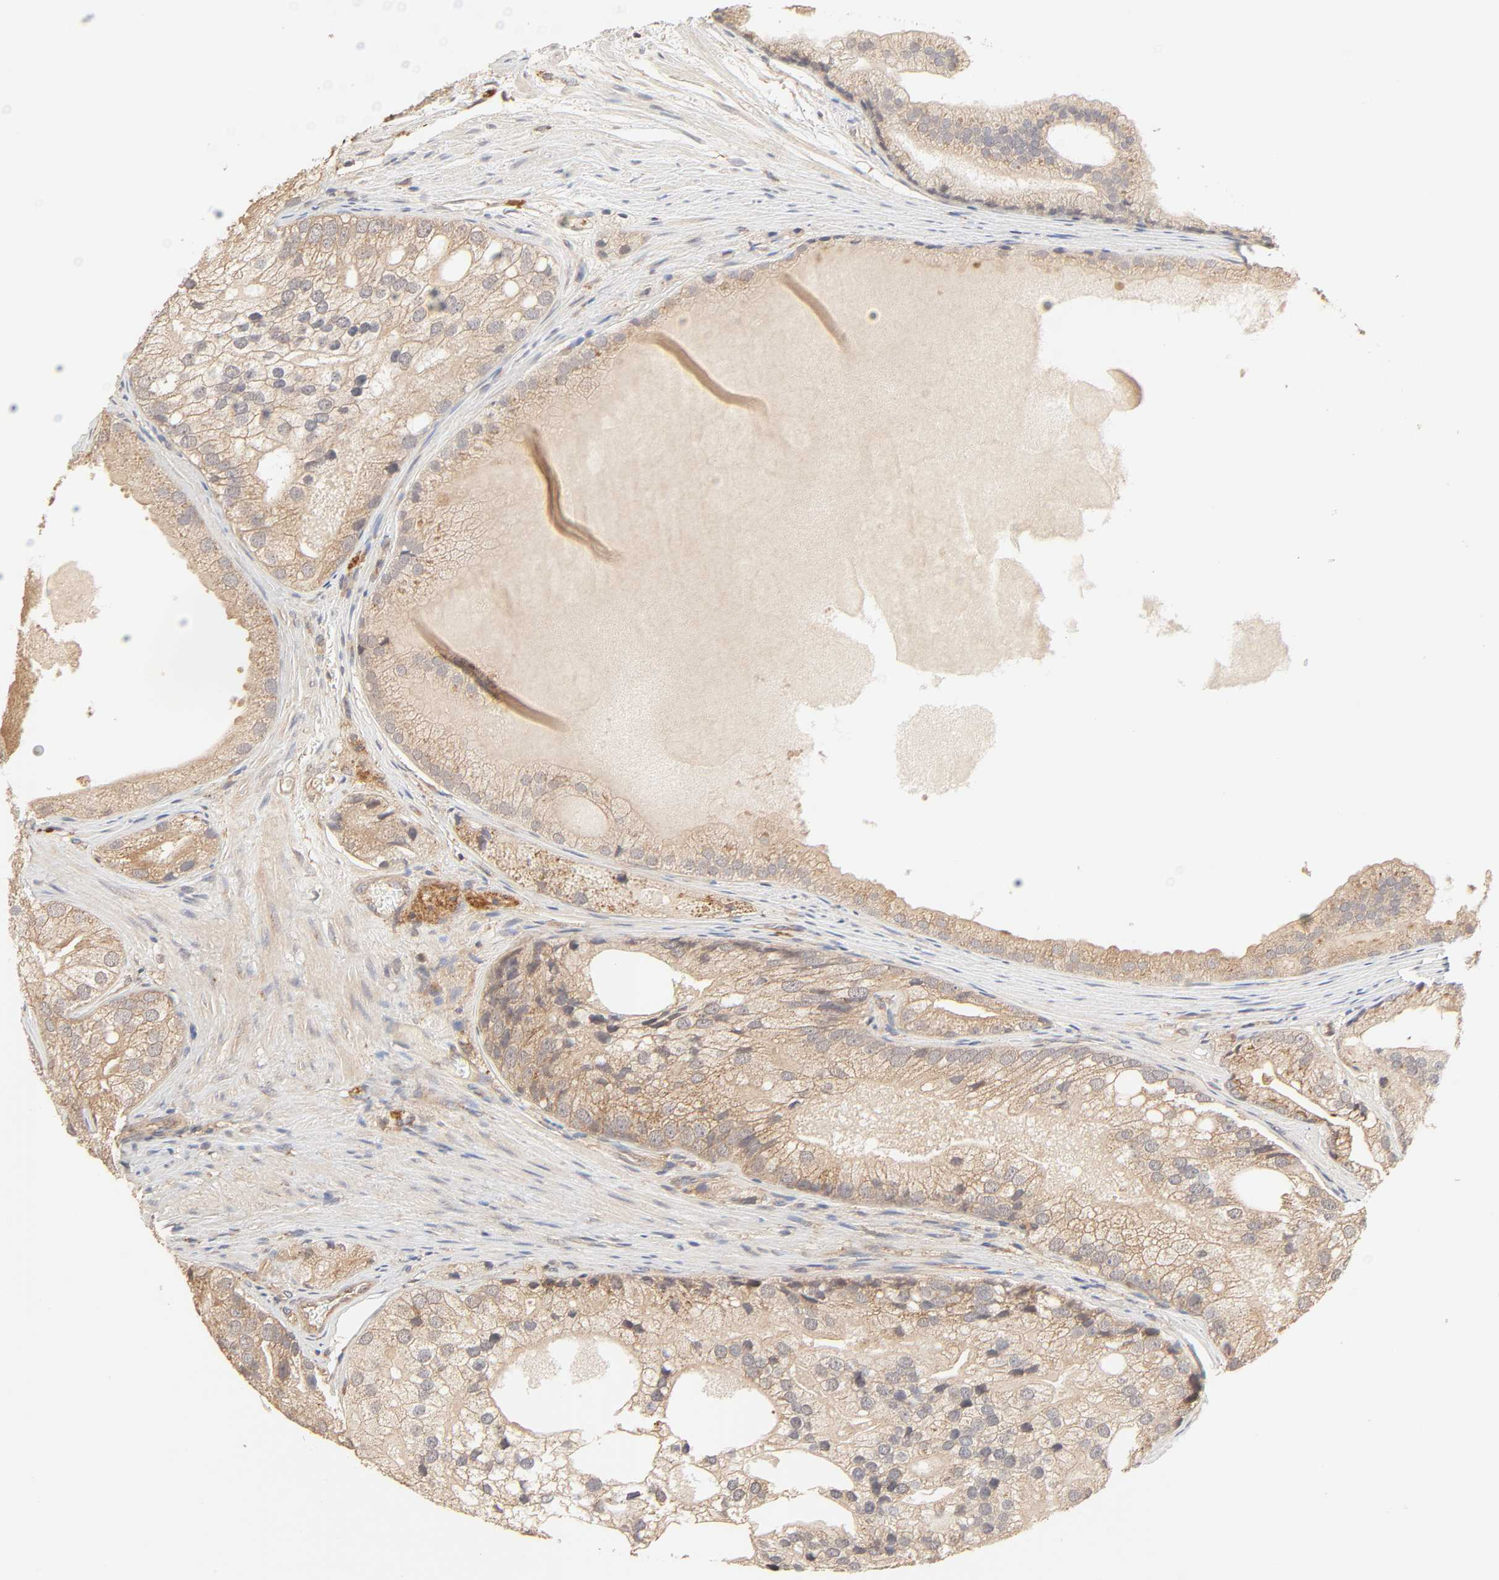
{"staining": {"intensity": "moderate", "quantity": ">75%", "location": "cytoplasmic/membranous"}, "tissue": "prostate cancer", "cell_type": "Tumor cells", "image_type": "cancer", "snomed": [{"axis": "morphology", "description": "Adenocarcinoma, Low grade"}, {"axis": "topography", "description": "Prostate"}], "caption": "A micrograph of adenocarcinoma (low-grade) (prostate) stained for a protein shows moderate cytoplasmic/membranous brown staining in tumor cells.", "gene": "EPS8", "patient": {"sex": "male", "age": 69}}